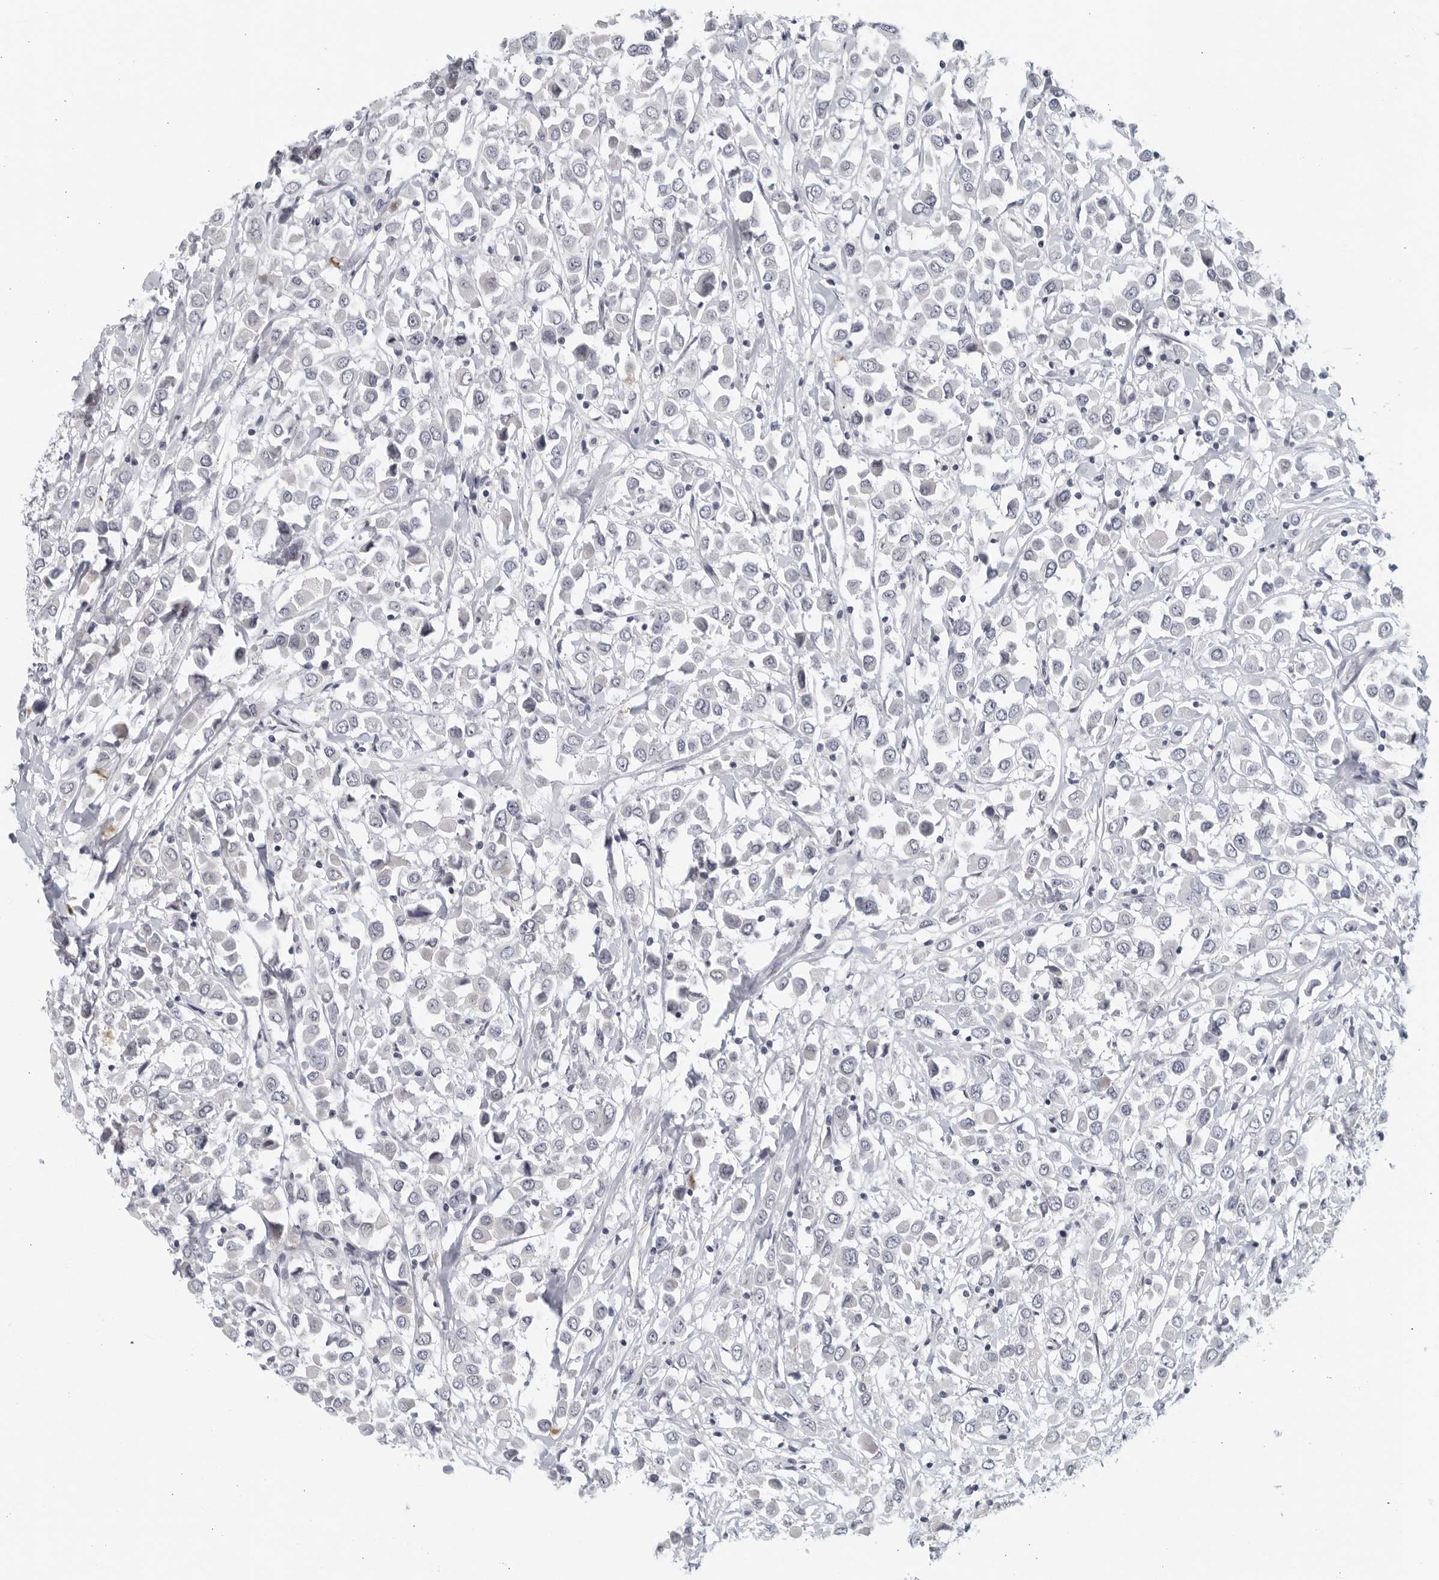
{"staining": {"intensity": "negative", "quantity": "none", "location": "none"}, "tissue": "breast cancer", "cell_type": "Tumor cells", "image_type": "cancer", "snomed": [{"axis": "morphology", "description": "Duct carcinoma"}, {"axis": "topography", "description": "Breast"}], "caption": "IHC micrograph of human breast infiltrating ductal carcinoma stained for a protein (brown), which demonstrates no staining in tumor cells.", "gene": "MATN1", "patient": {"sex": "female", "age": 61}}